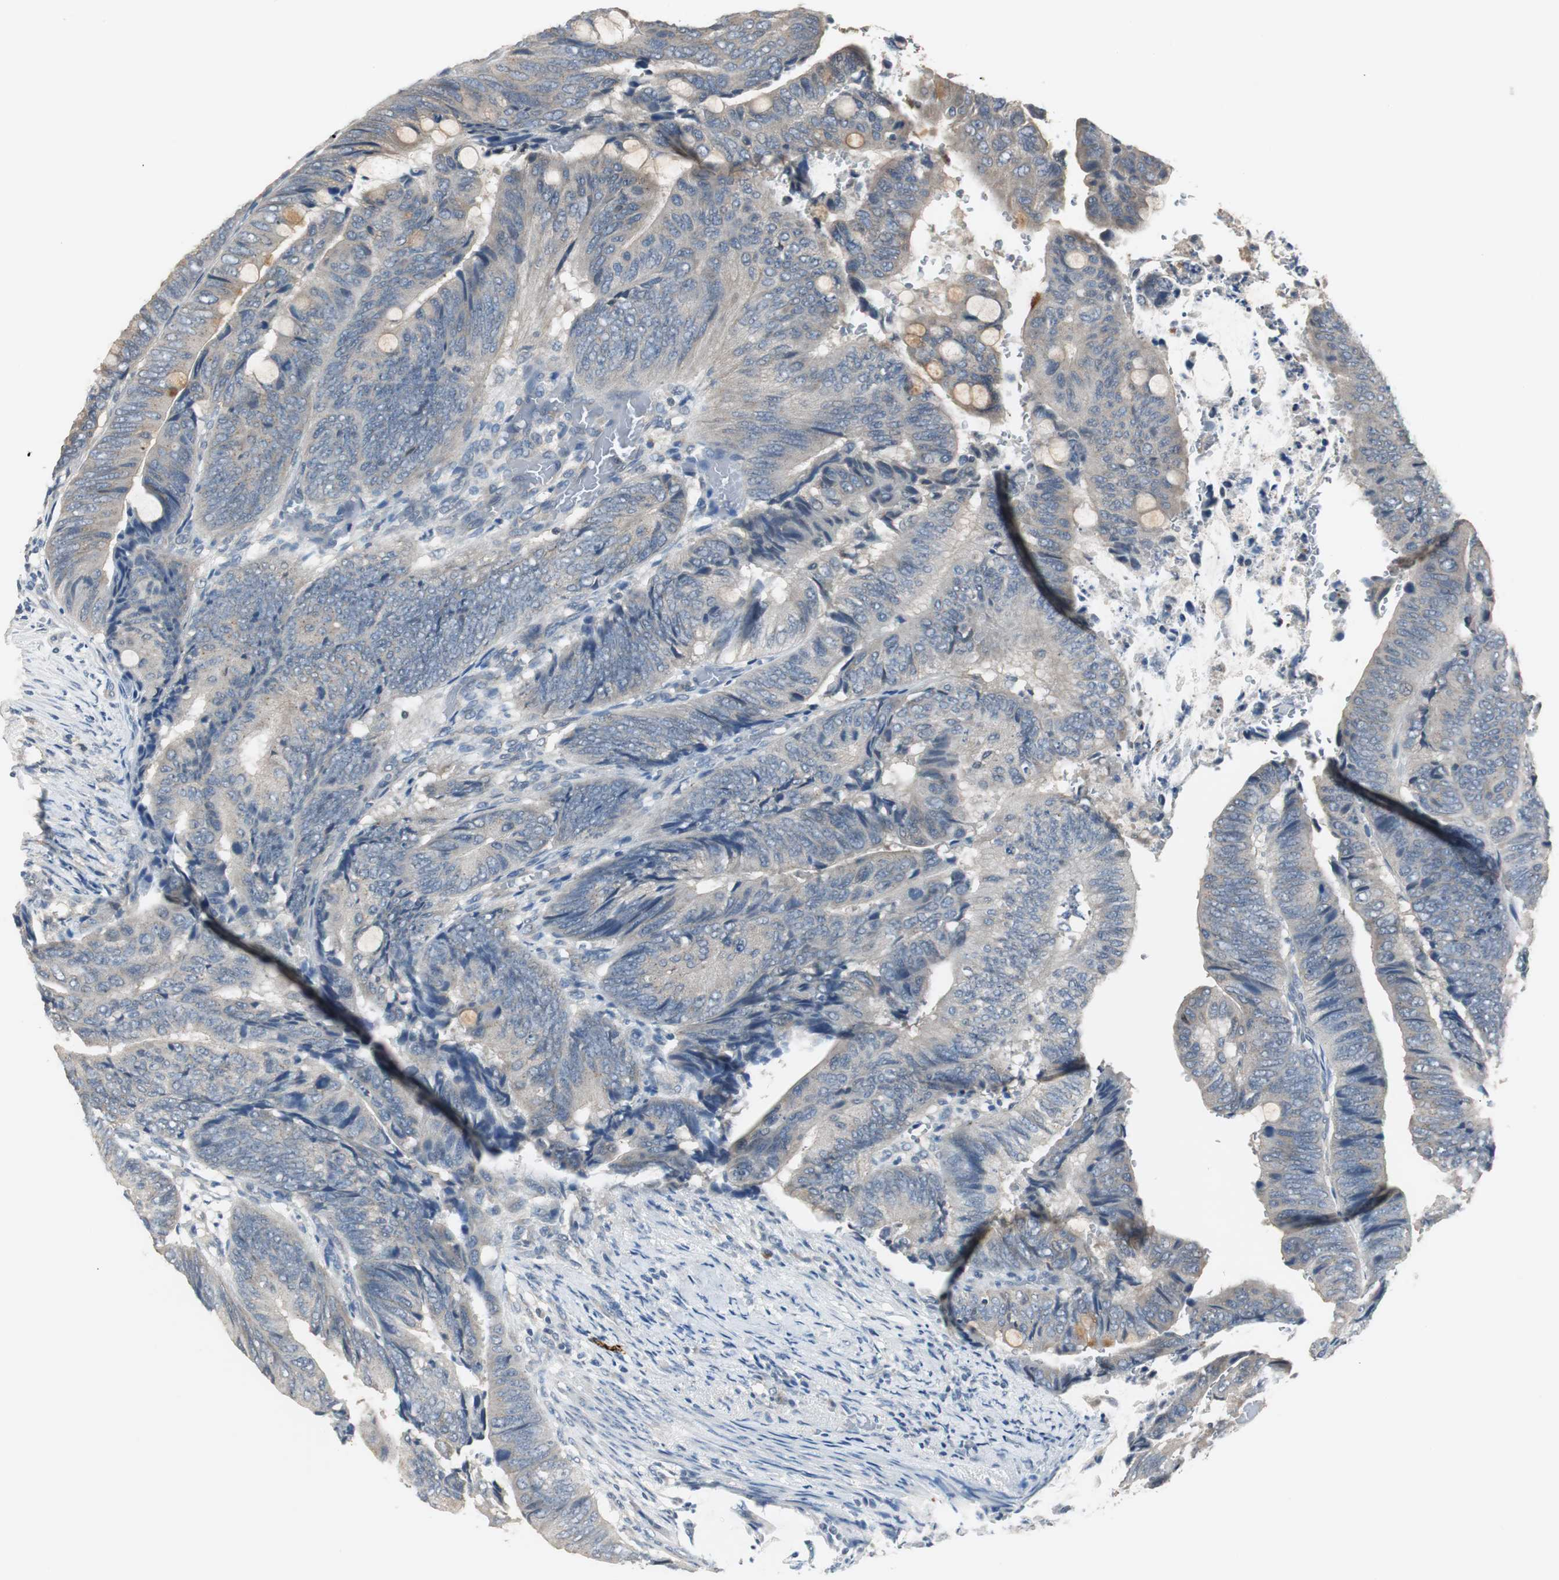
{"staining": {"intensity": "weak", "quantity": "<25%", "location": "cytoplasmic/membranous"}, "tissue": "colorectal cancer", "cell_type": "Tumor cells", "image_type": "cancer", "snomed": [{"axis": "morphology", "description": "Normal tissue, NOS"}, {"axis": "morphology", "description": "Adenocarcinoma, NOS"}, {"axis": "topography", "description": "Rectum"}, {"axis": "topography", "description": "Peripheral nerve tissue"}], "caption": "Tumor cells are negative for brown protein staining in colorectal cancer (adenocarcinoma).", "gene": "PTPRN2", "patient": {"sex": "male", "age": 92}}